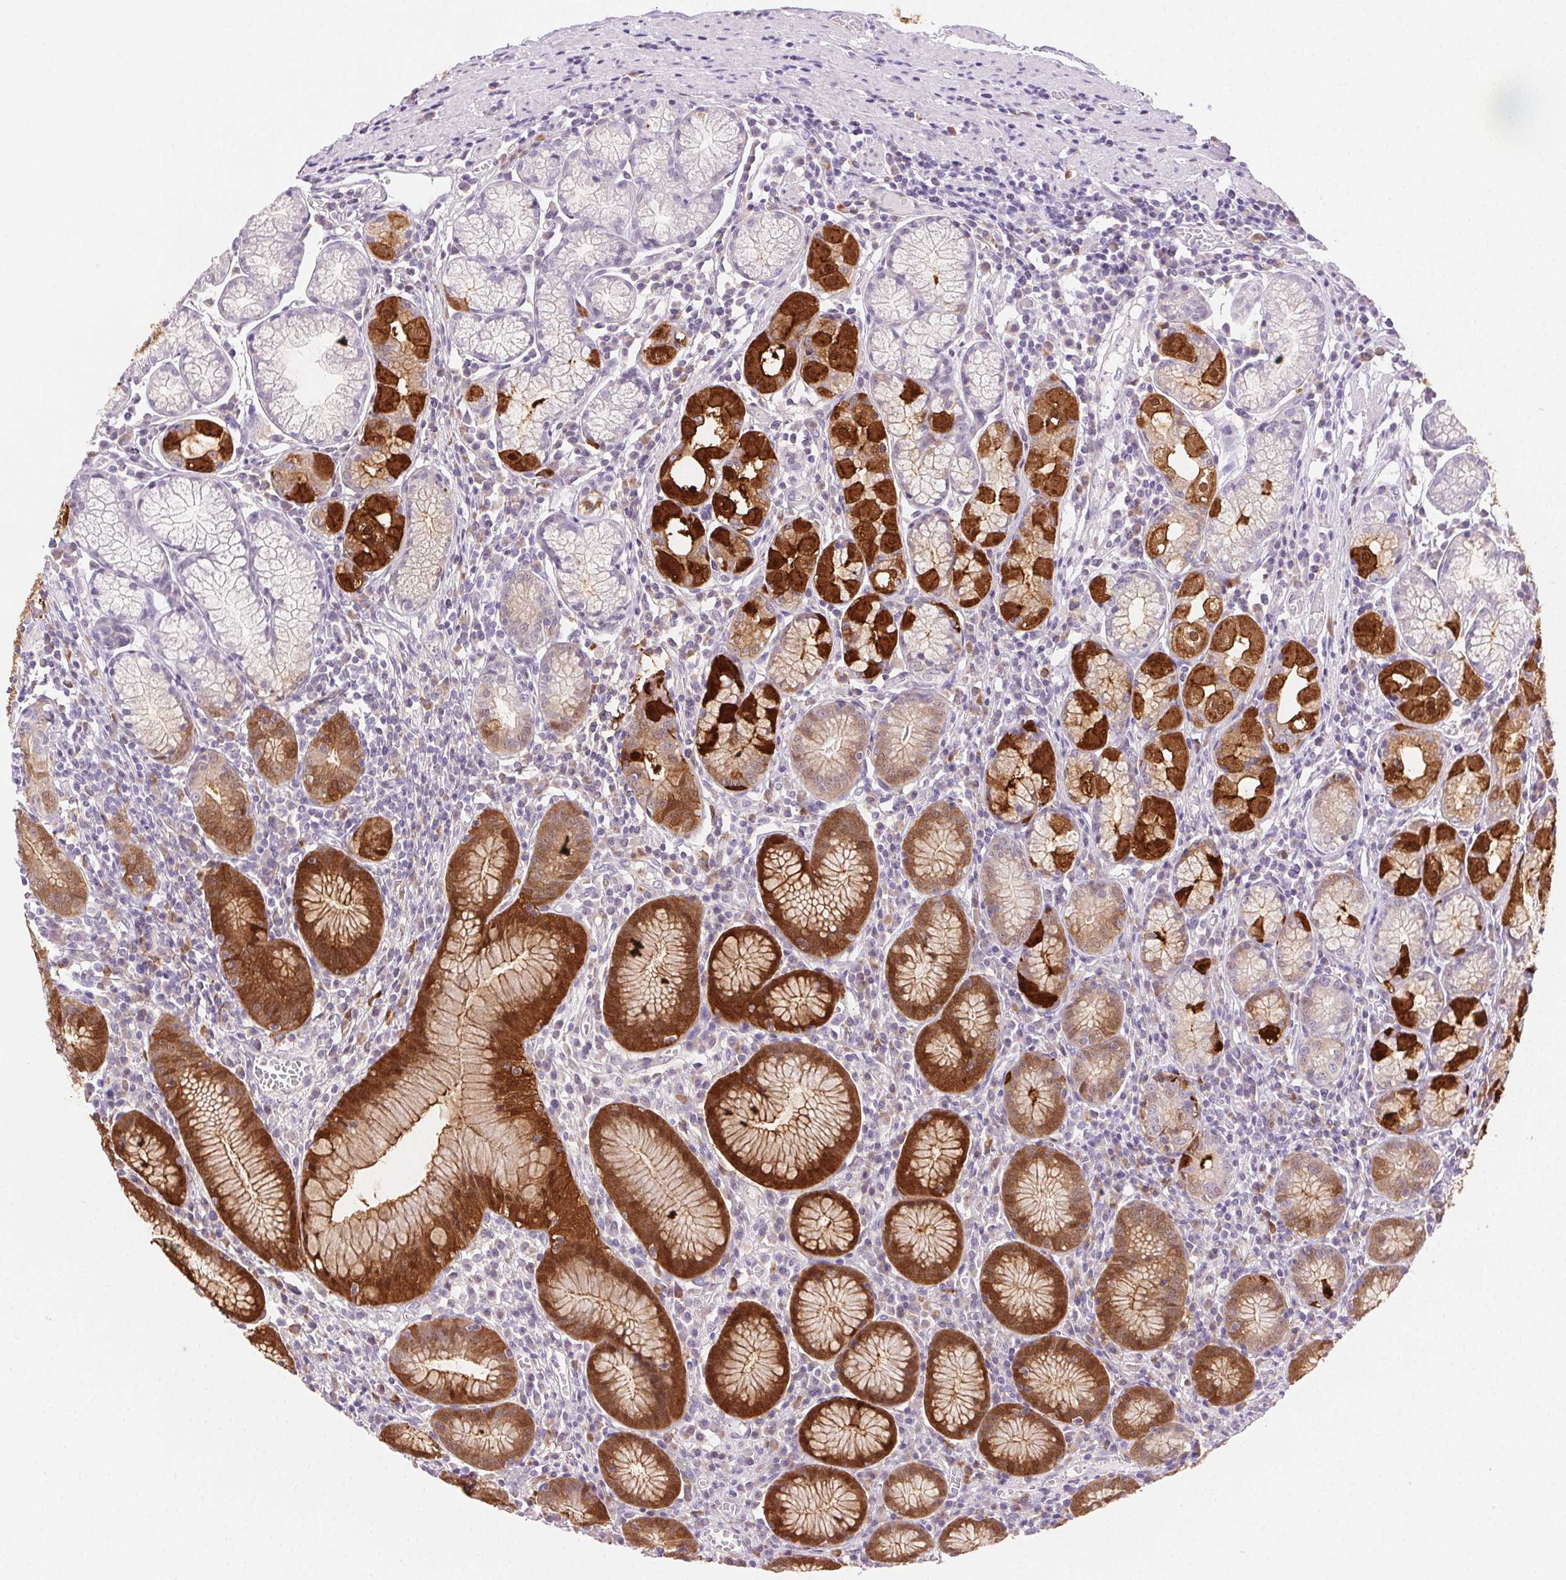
{"staining": {"intensity": "strong", "quantity": "25%-75%", "location": "cytoplasmic/membranous,nuclear"}, "tissue": "stomach", "cell_type": "Glandular cells", "image_type": "normal", "snomed": [{"axis": "morphology", "description": "Normal tissue, NOS"}, {"axis": "topography", "description": "Stomach"}], "caption": "Protein staining by immunohistochemistry demonstrates strong cytoplasmic/membranous,nuclear staining in about 25%-75% of glandular cells in normal stomach. Using DAB (brown) and hematoxylin (blue) stains, captured at high magnification using brightfield microscopy.", "gene": "TMEM45A", "patient": {"sex": "male", "age": 55}}